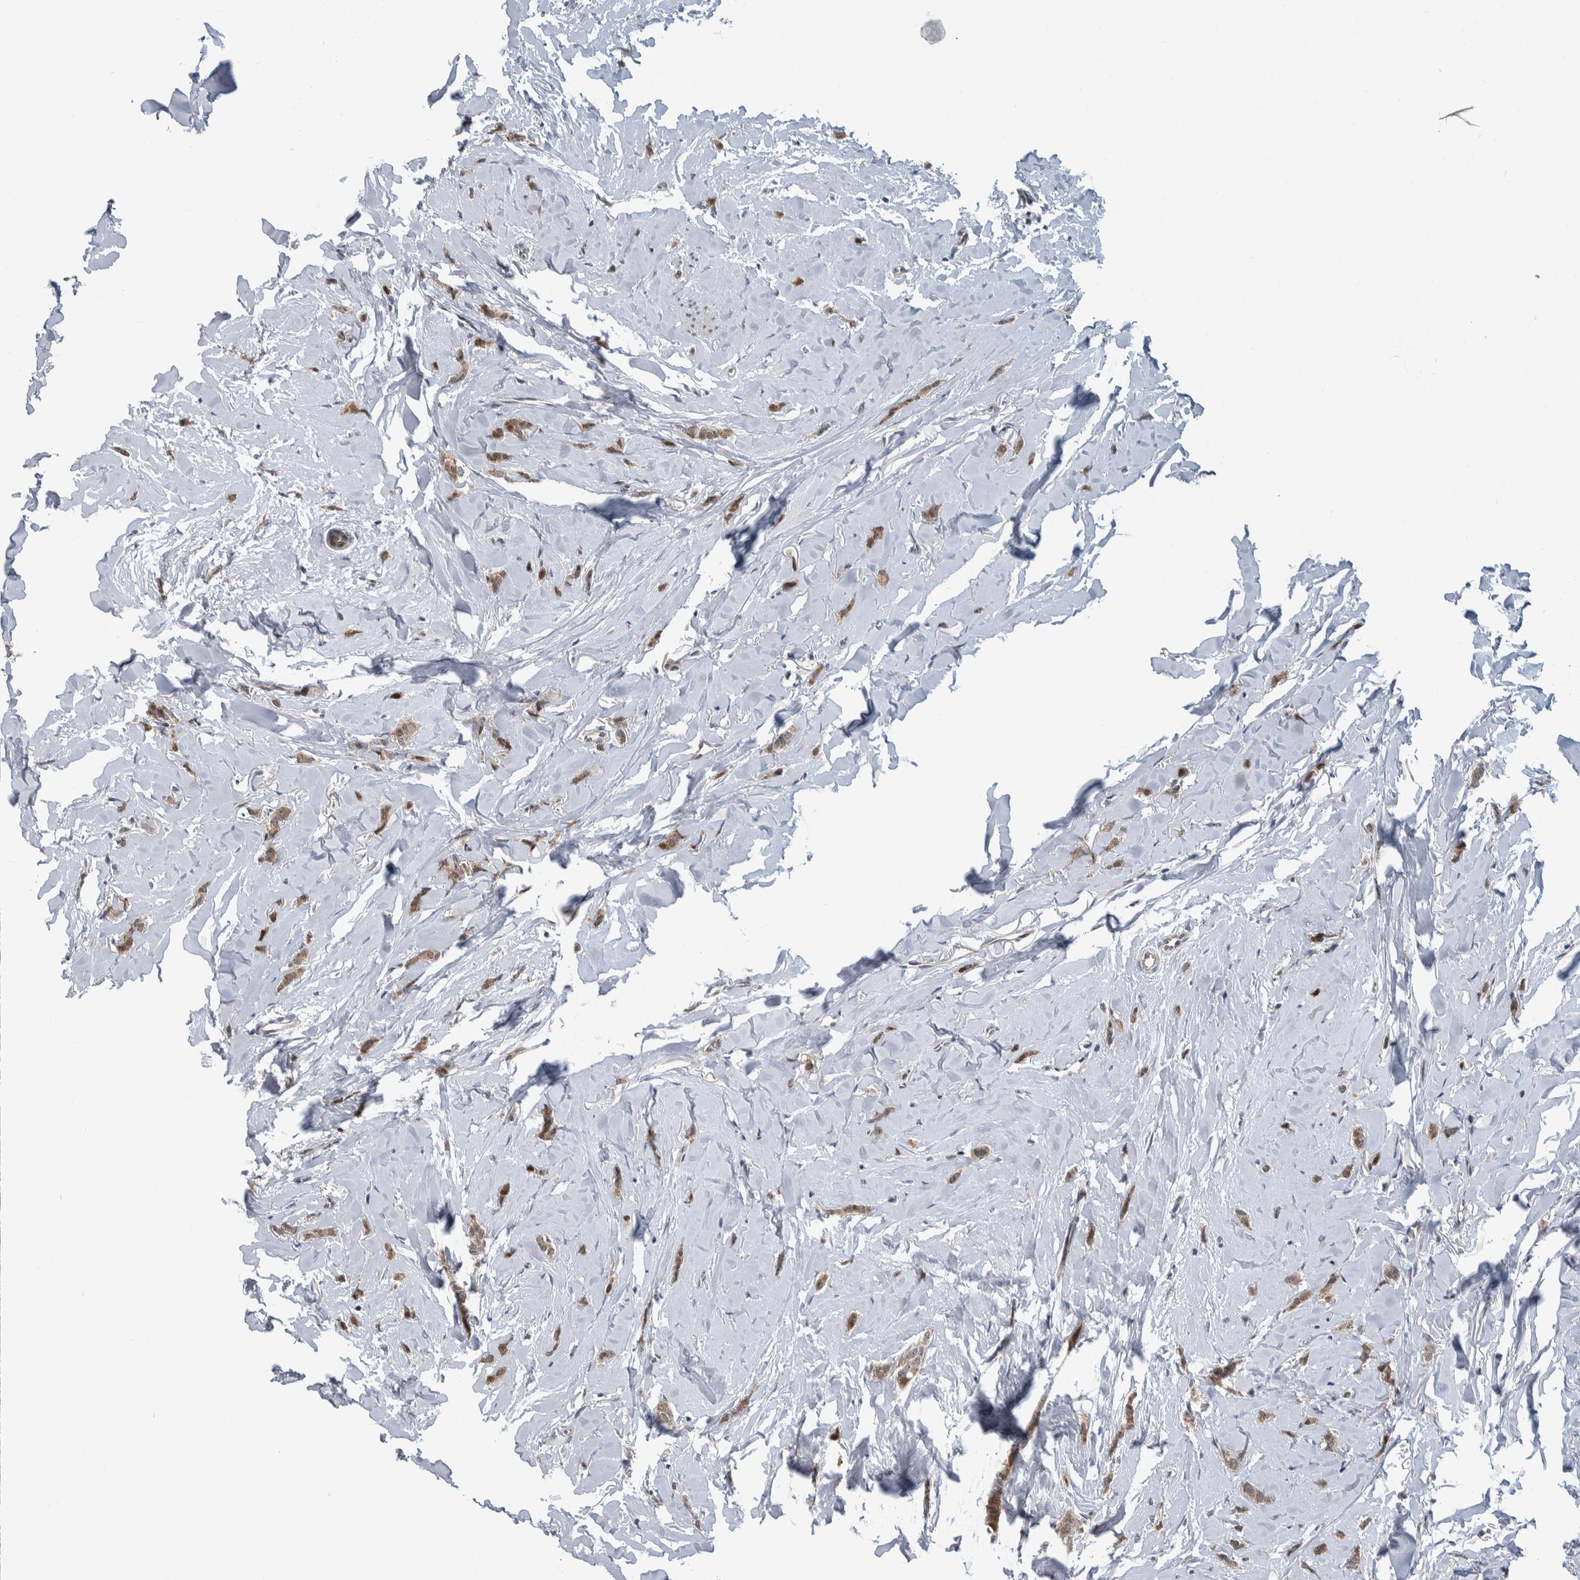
{"staining": {"intensity": "strong", "quantity": ">75%", "location": "cytoplasmic/membranous"}, "tissue": "breast cancer", "cell_type": "Tumor cells", "image_type": "cancer", "snomed": [{"axis": "morphology", "description": "Lobular carcinoma"}, {"axis": "topography", "description": "Skin"}, {"axis": "topography", "description": "Breast"}], "caption": "High-power microscopy captured an IHC histopathology image of breast cancer, revealing strong cytoplasmic/membranous positivity in about >75% of tumor cells. Using DAB (3,3'-diaminobenzidine) (brown) and hematoxylin (blue) stains, captured at high magnification using brightfield microscopy.", "gene": "PTPA", "patient": {"sex": "female", "age": 46}}